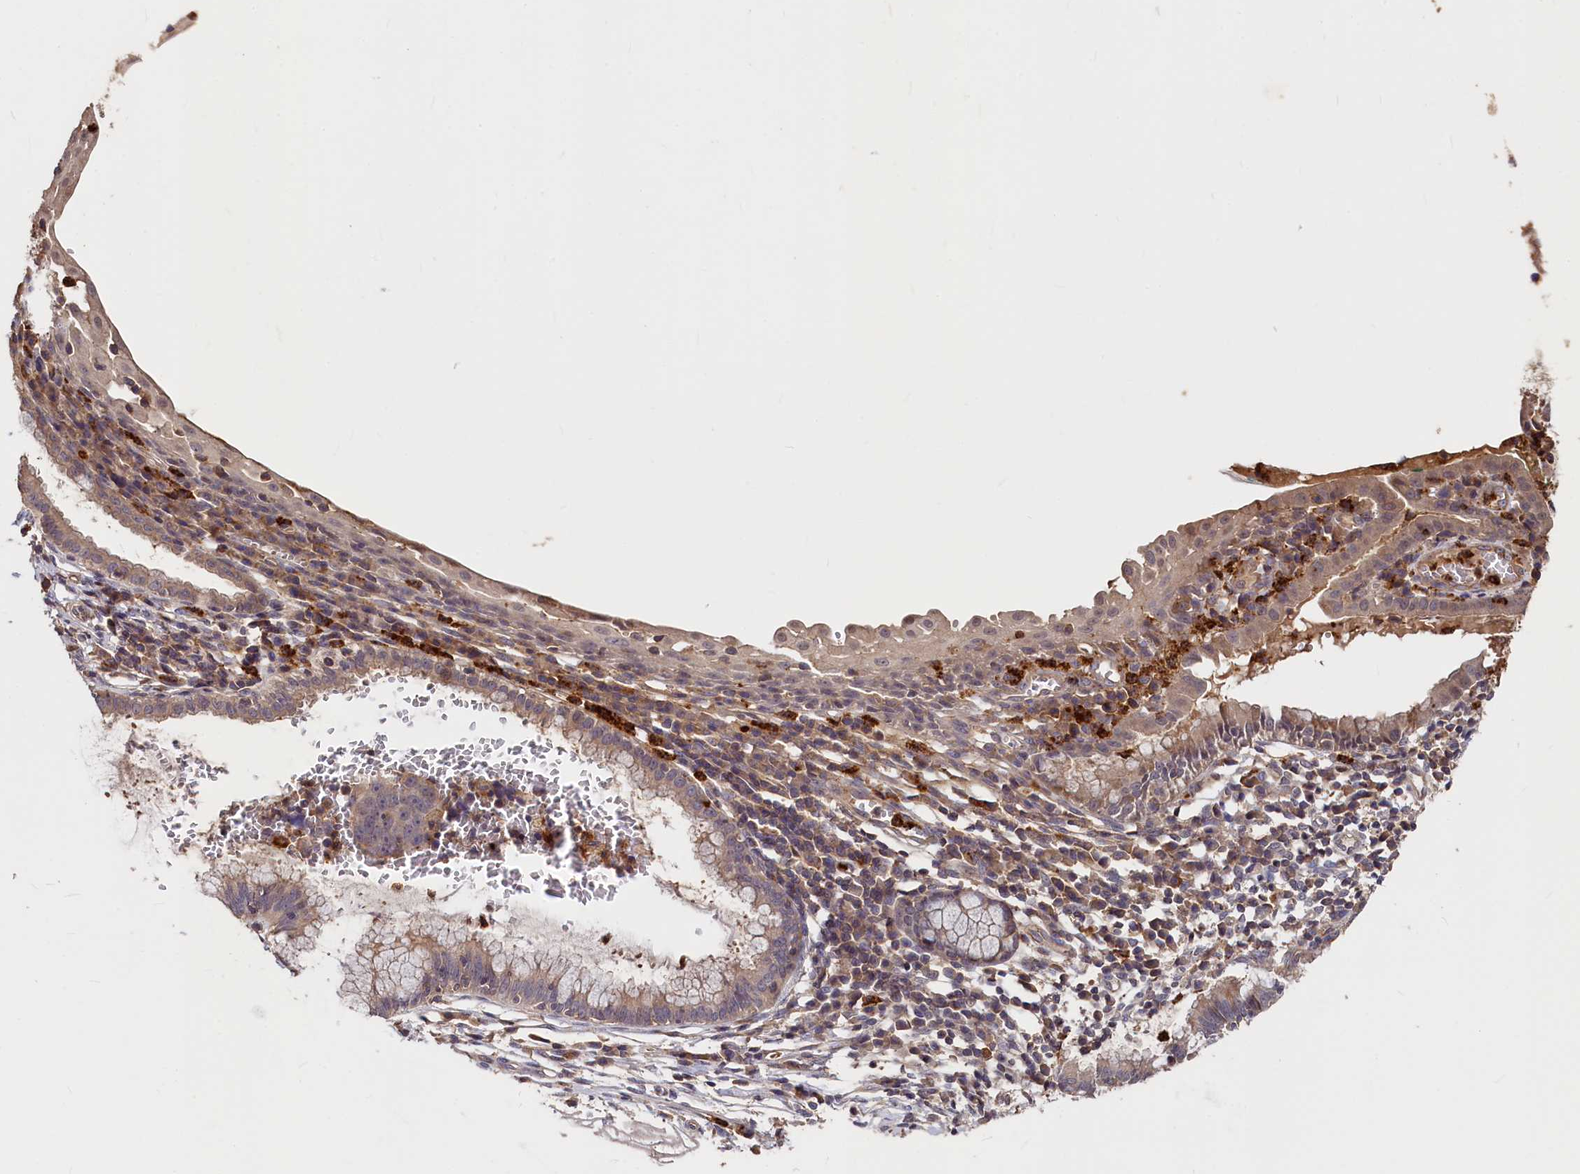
{"staining": {"intensity": "moderate", "quantity": ">75%", "location": "cytoplasmic/membranous"}, "tissue": "cervix", "cell_type": "Glandular cells", "image_type": "normal", "snomed": [{"axis": "morphology", "description": "Normal tissue, NOS"}, {"axis": "morphology", "description": "Adenocarcinoma, NOS"}, {"axis": "topography", "description": "Cervix"}], "caption": "About >75% of glandular cells in unremarkable human cervix display moderate cytoplasmic/membranous protein positivity as visualized by brown immunohistochemical staining.", "gene": "ATG101", "patient": {"sex": "female", "age": 29}}